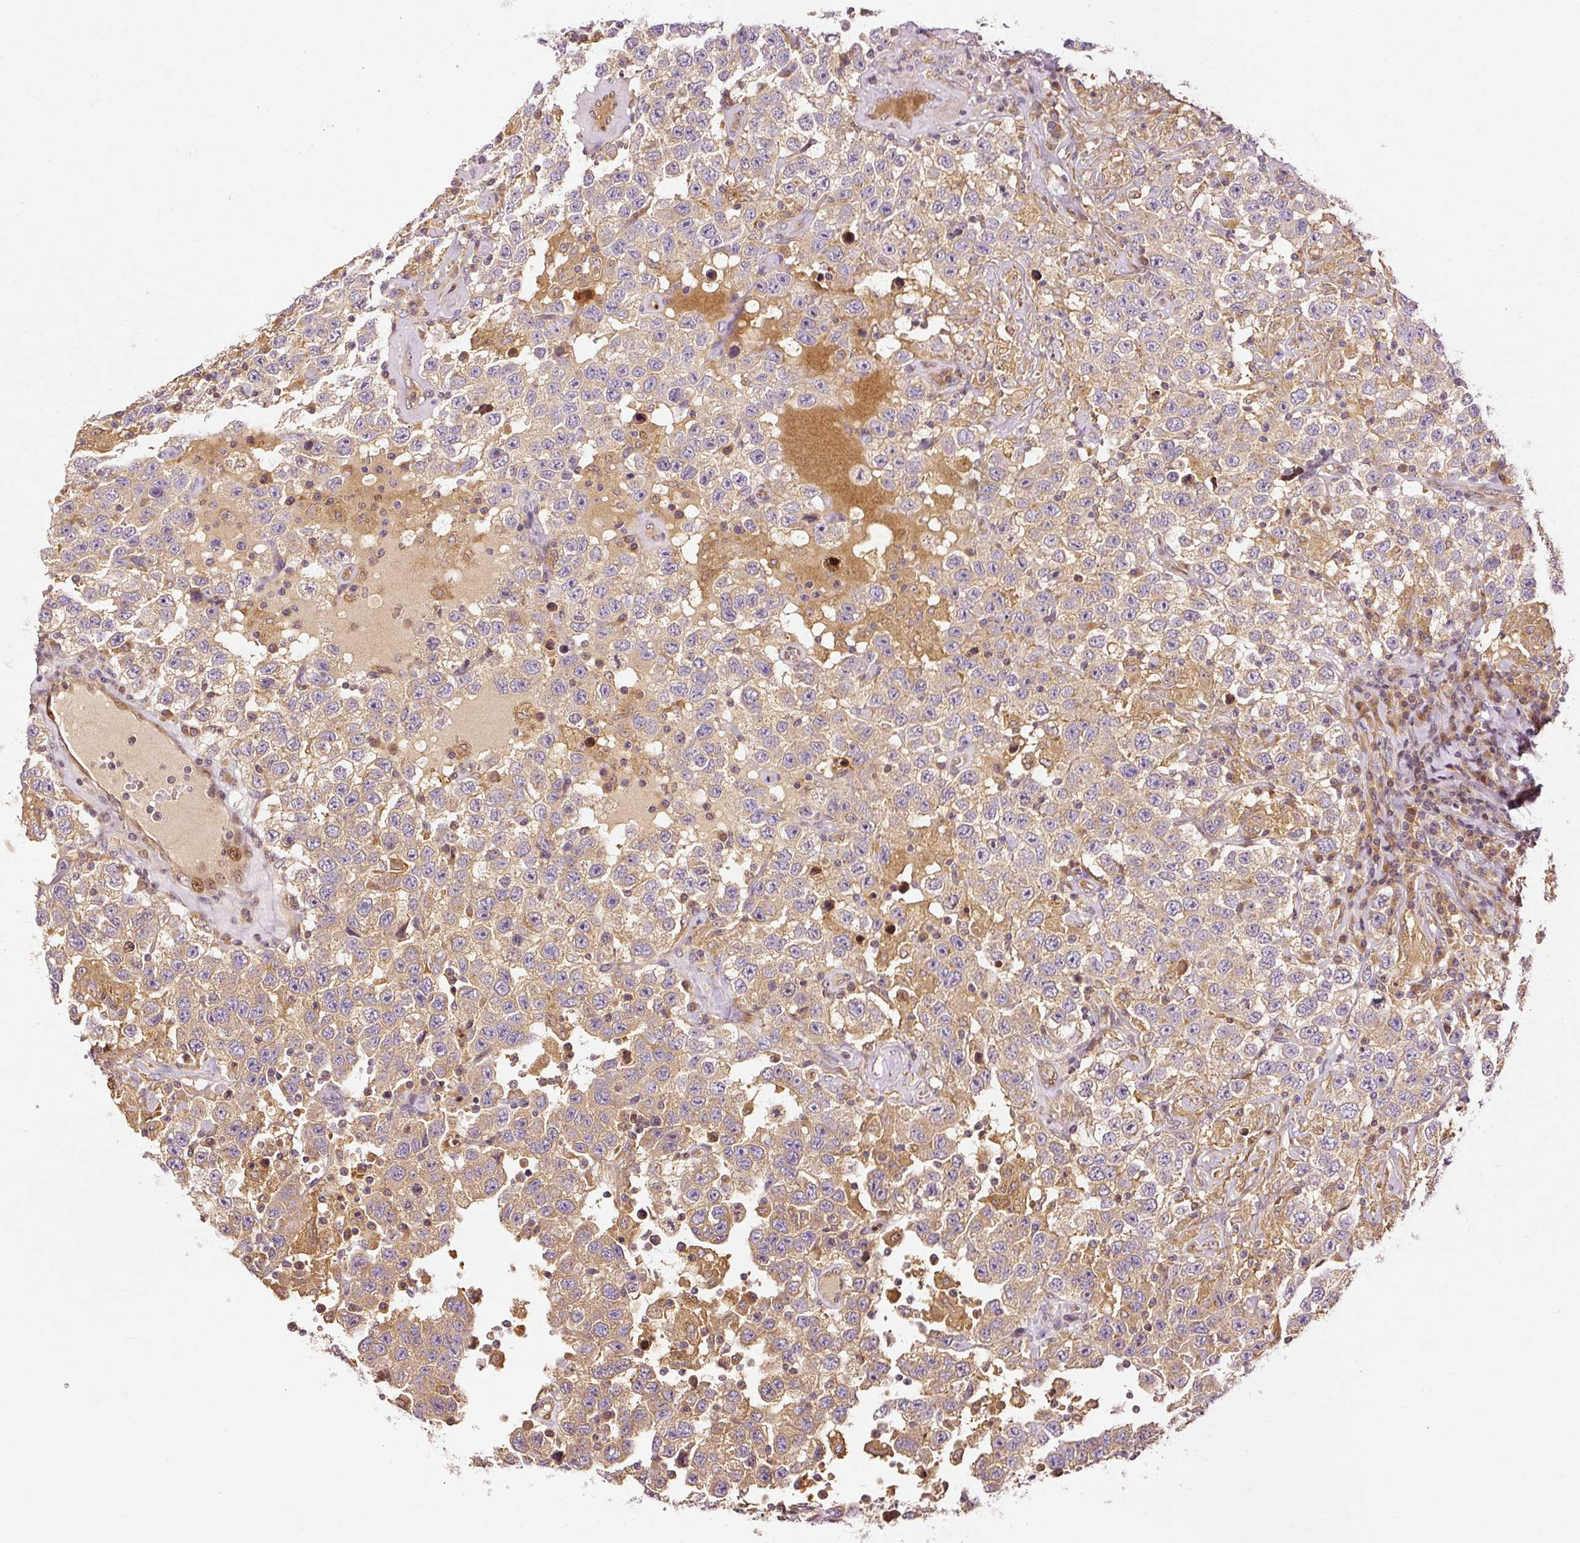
{"staining": {"intensity": "moderate", "quantity": ">75%", "location": "cytoplasmic/membranous"}, "tissue": "testis cancer", "cell_type": "Tumor cells", "image_type": "cancer", "snomed": [{"axis": "morphology", "description": "Seminoma, NOS"}, {"axis": "topography", "description": "Testis"}], "caption": "This photomicrograph displays immunohistochemistry (IHC) staining of testis cancer (seminoma), with medium moderate cytoplasmic/membranous expression in approximately >75% of tumor cells.", "gene": "NAPA", "patient": {"sex": "male", "age": 41}}